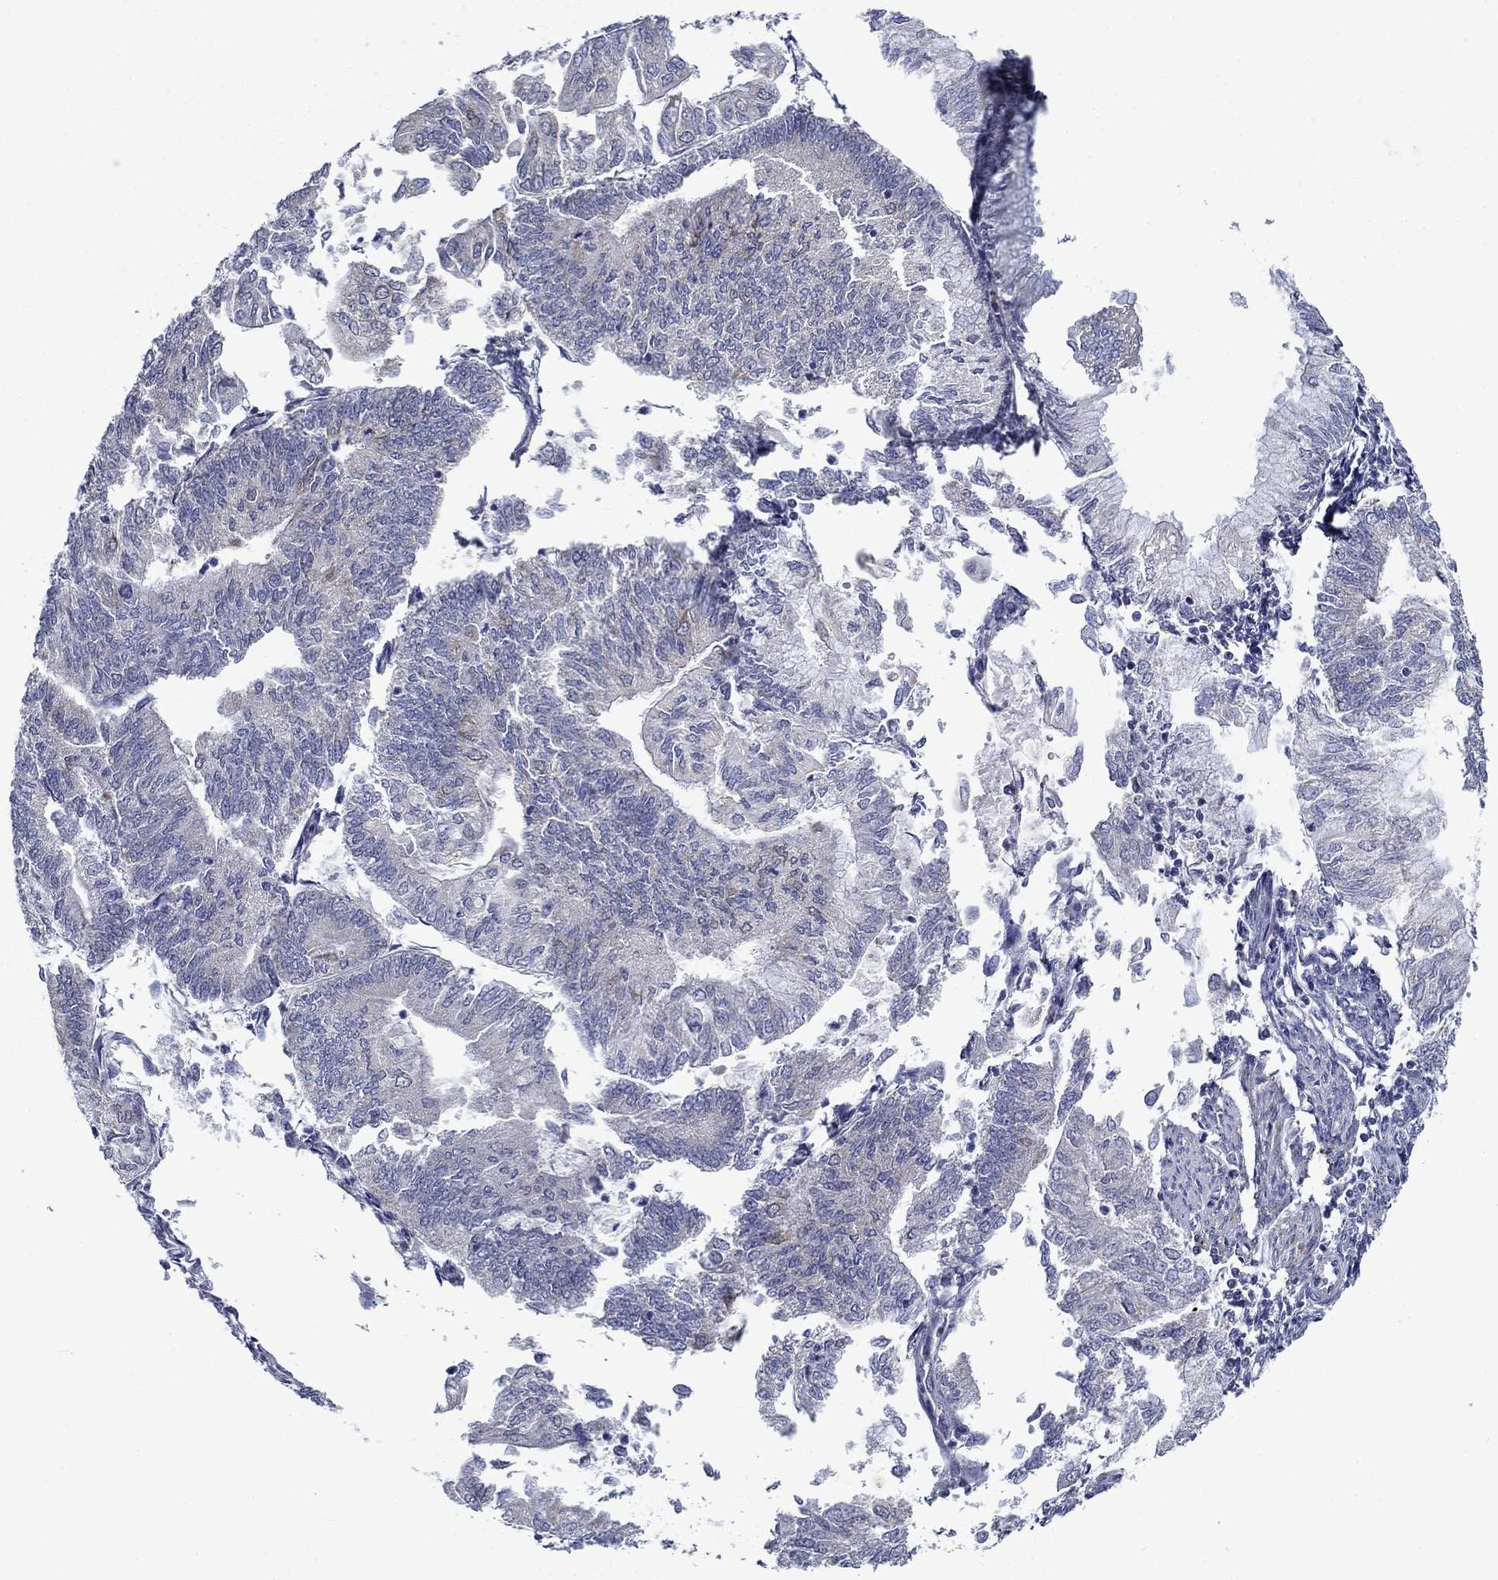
{"staining": {"intensity": "negative", "quantity": "none", "location": "none"}, "tissue": "endometrial cancer", "cell_type": "Tumor cells", "image_type": "cancer", "snomed": [{"axis": "morphology", "description": "Adenocarcinoma, NOS"}, {"axis": "topography", "description": "Endometrium"}], "caption": "Protein analysis of endometrial cancer displays no significant staining in tumor cells.", "gene": "LACTB2", "patient": {"sex": "female", "age": 59}}